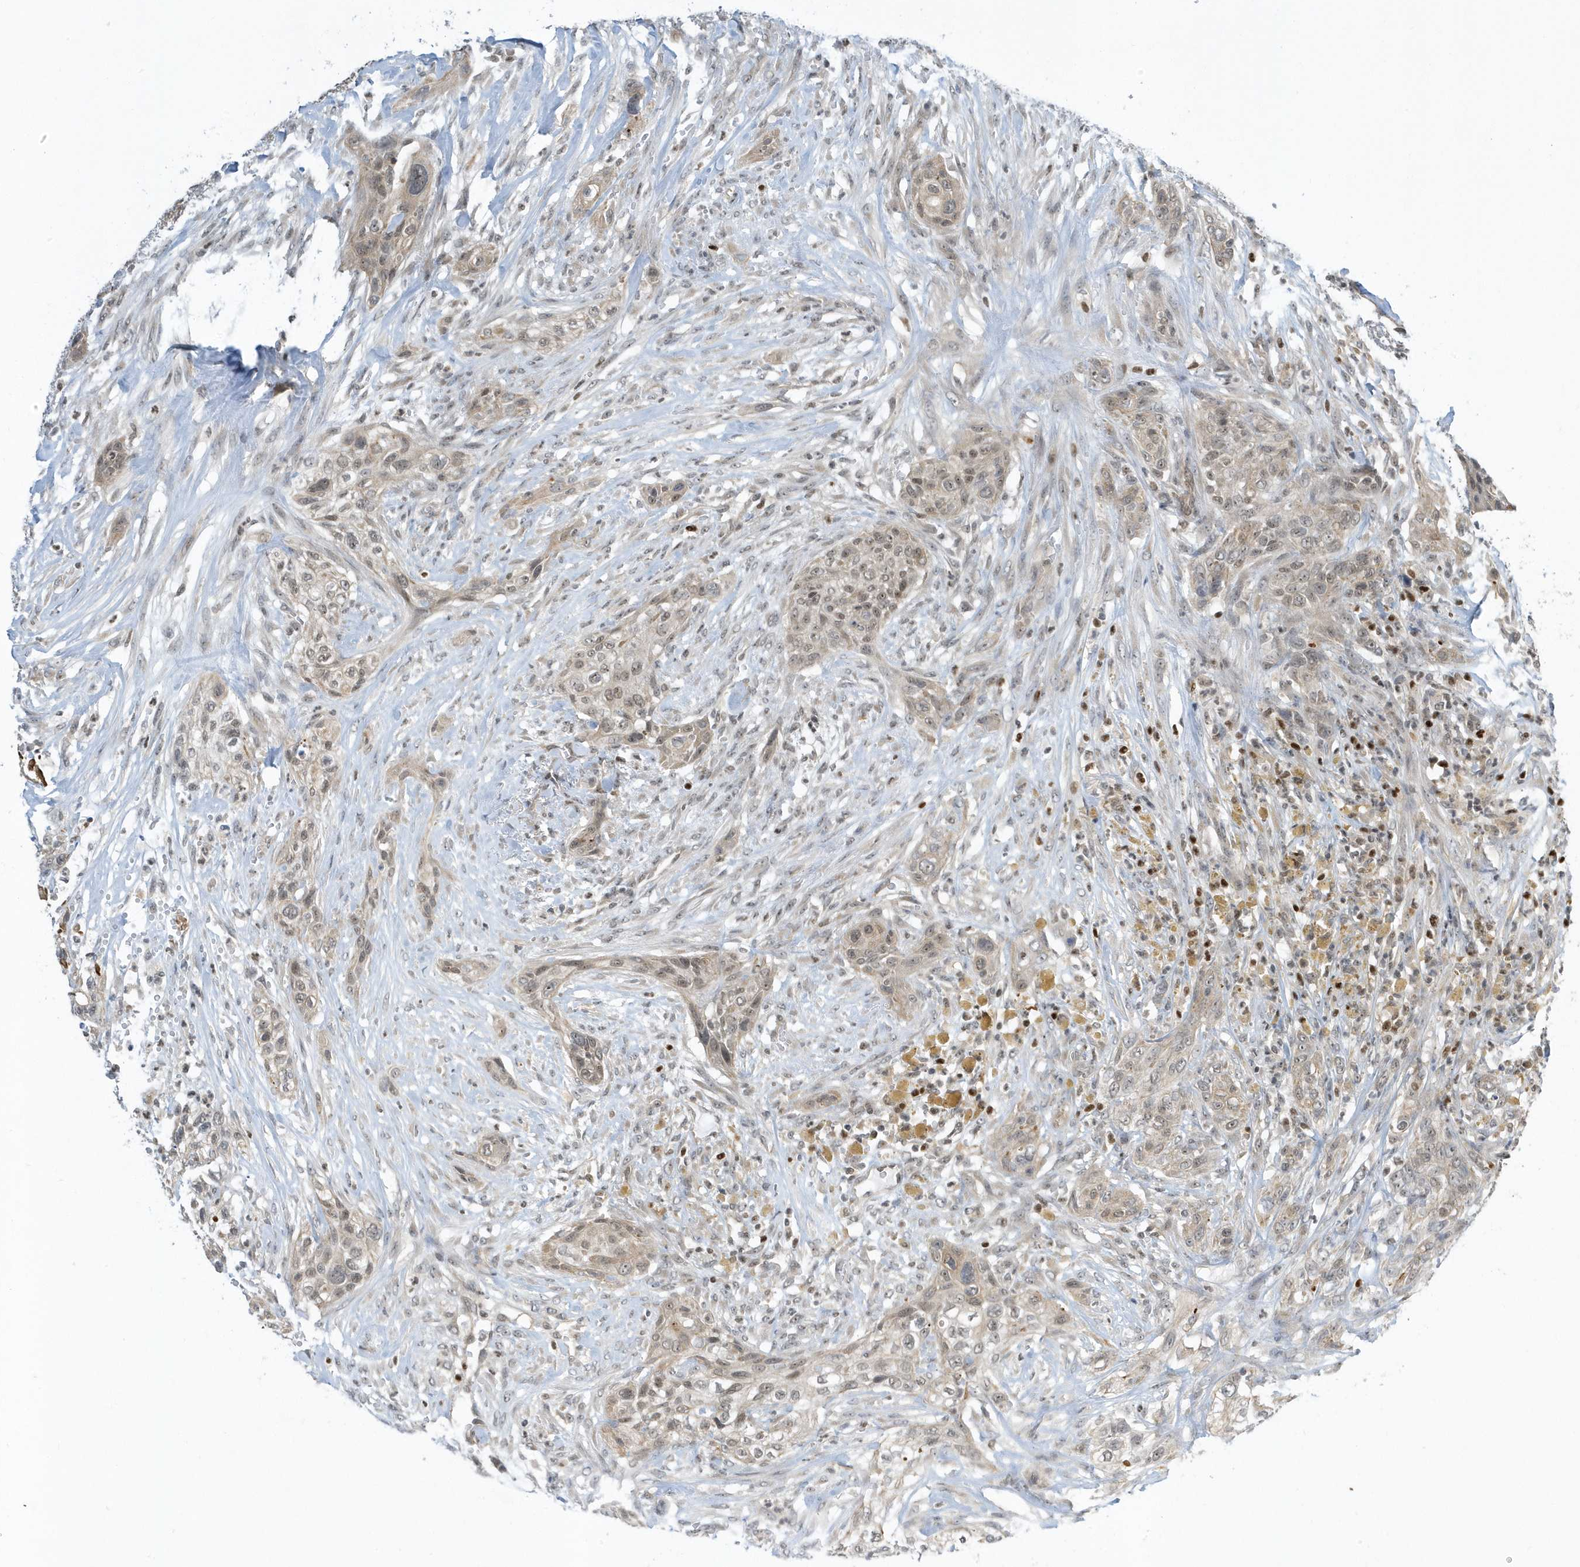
{"staining": {"intensity": "weak", "quantity": "25%-75%", "location": "nuclear"}, "tissue": "urothelial cancer", "cell_type": "Tumor cells", "image_type": "cancer", "snomed": [{"axis": "morphology", "description": "Urothelial carcinoma, High grade"}, {"axis": "topography", "description": "Urinary bladder"}], "caption": "High-grade urothelial carcinoma stained with a brown dye reveals weak nuclear positive positivity in approximately 25%-75% of tumor cells.", "gene": "ZNF740", "patient": {"sex": "male", "age": 35}}